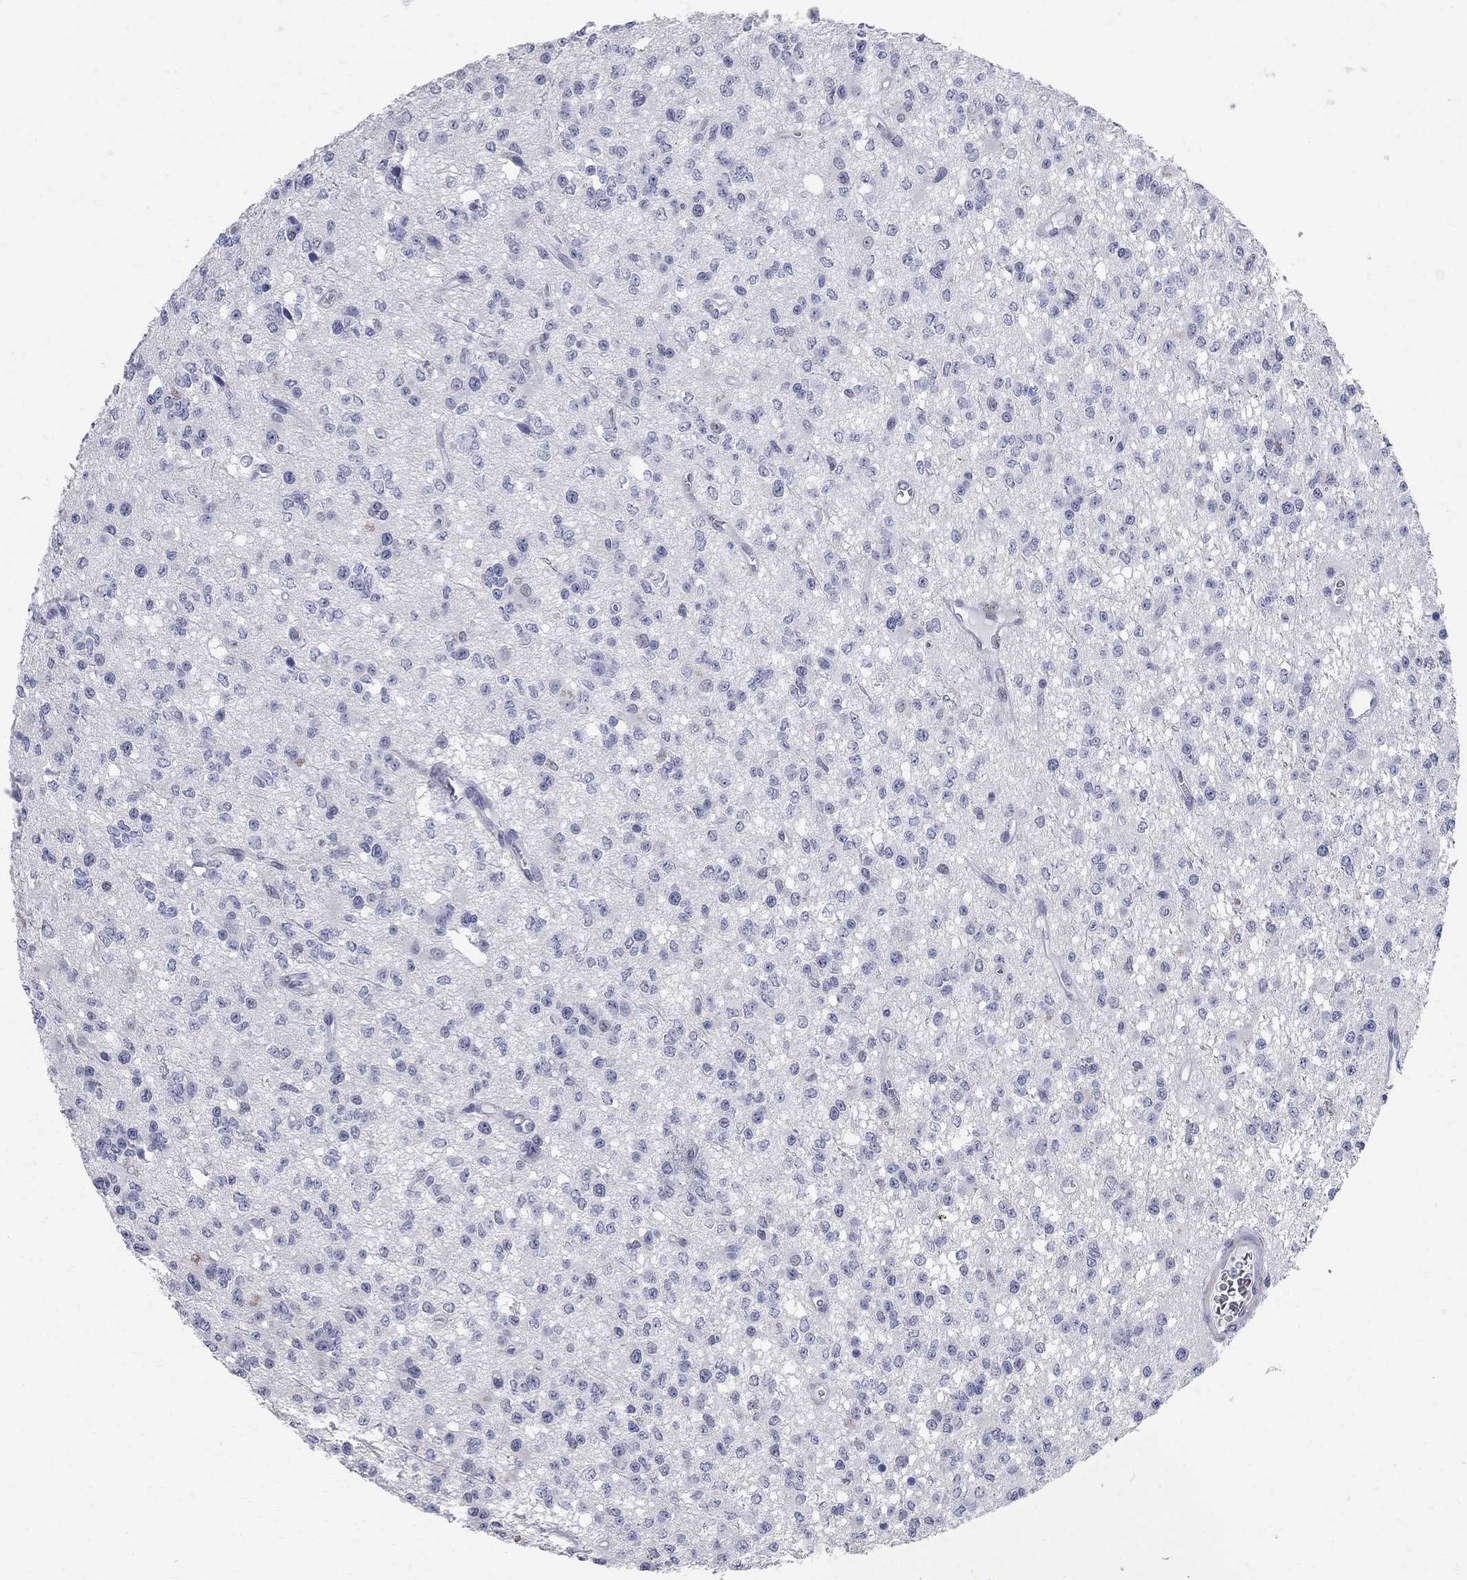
{"staining": {"intensity": "negative", "quantity": "none", "location": "none"}, "tissue": "glioma", "cell_type": "Tumor cells", "image_type": "cancer", "snomed": [{"axis": "morphology", "description": "Glioma, malignant, Low grade"}, {"axis": "topography", "description": "Brain"}], "caption": "A high-resolution photomicrograph shows immunohistochemistry (IHC) staining of glioma, which shows no significant positivity in tumor cells. (DAB (3,3'-diaminobenzidine) IHC with hematoxylin counter stain).", "gene": "BPIFB1", "patient": {"sex": "female", "age": 45}}